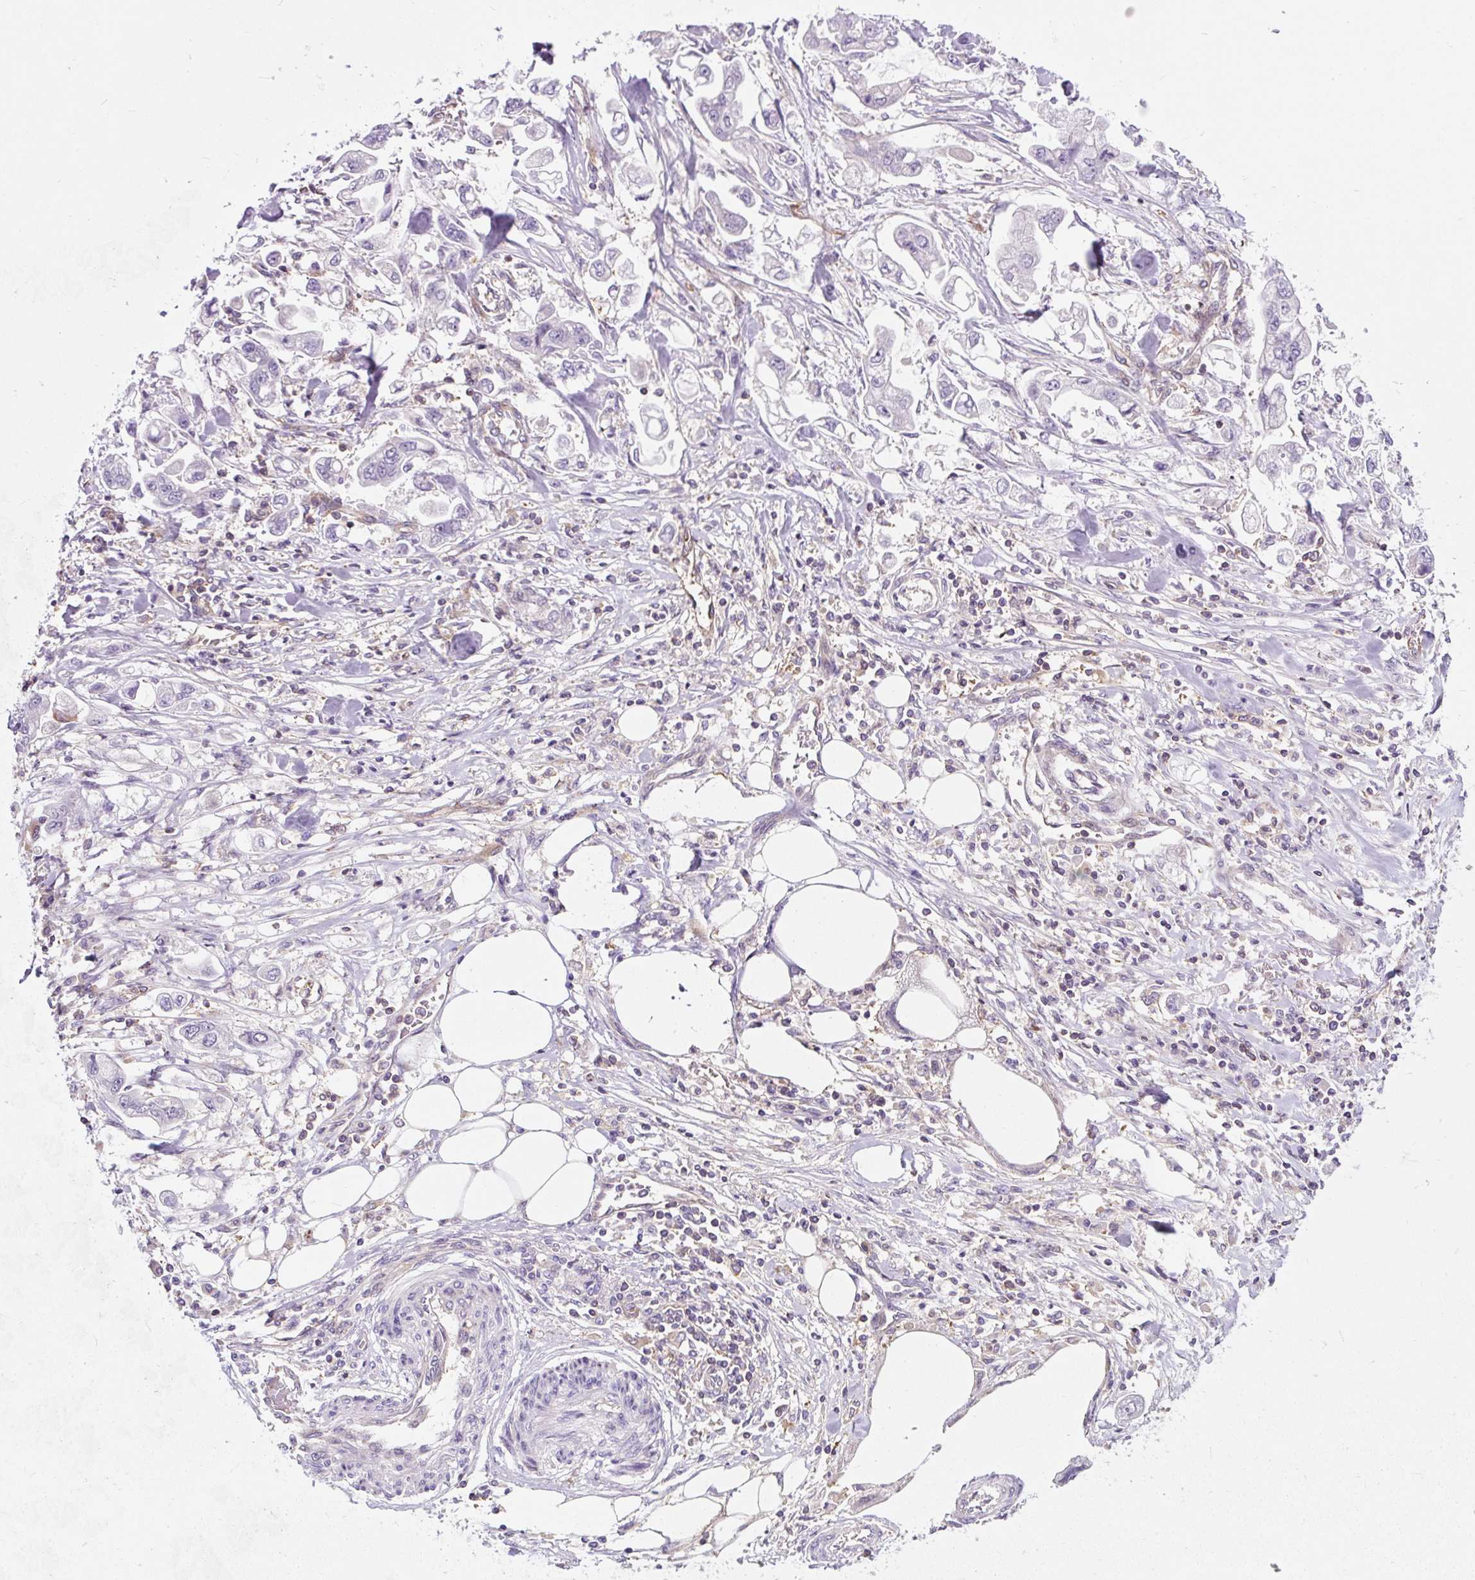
{"staining": {"intensity": "negative", "quantity": "none", "location": "none"}, "tissue": "stomach cancer", "cell_type": "Tumor cells", "image_type": "cancer", "snomed": [{"axis": "morphology", "description": "Adenocarcinoma, NOS"}, {"axis": "topography", "description": "Stomach"}], "caption": "This is an immunohistochemistry histopathology image of human stomach cancer. There is no positivity in tumor cells.", "gene": "PCDHGB3", "patient": {"sex": "male", "age": 62}}